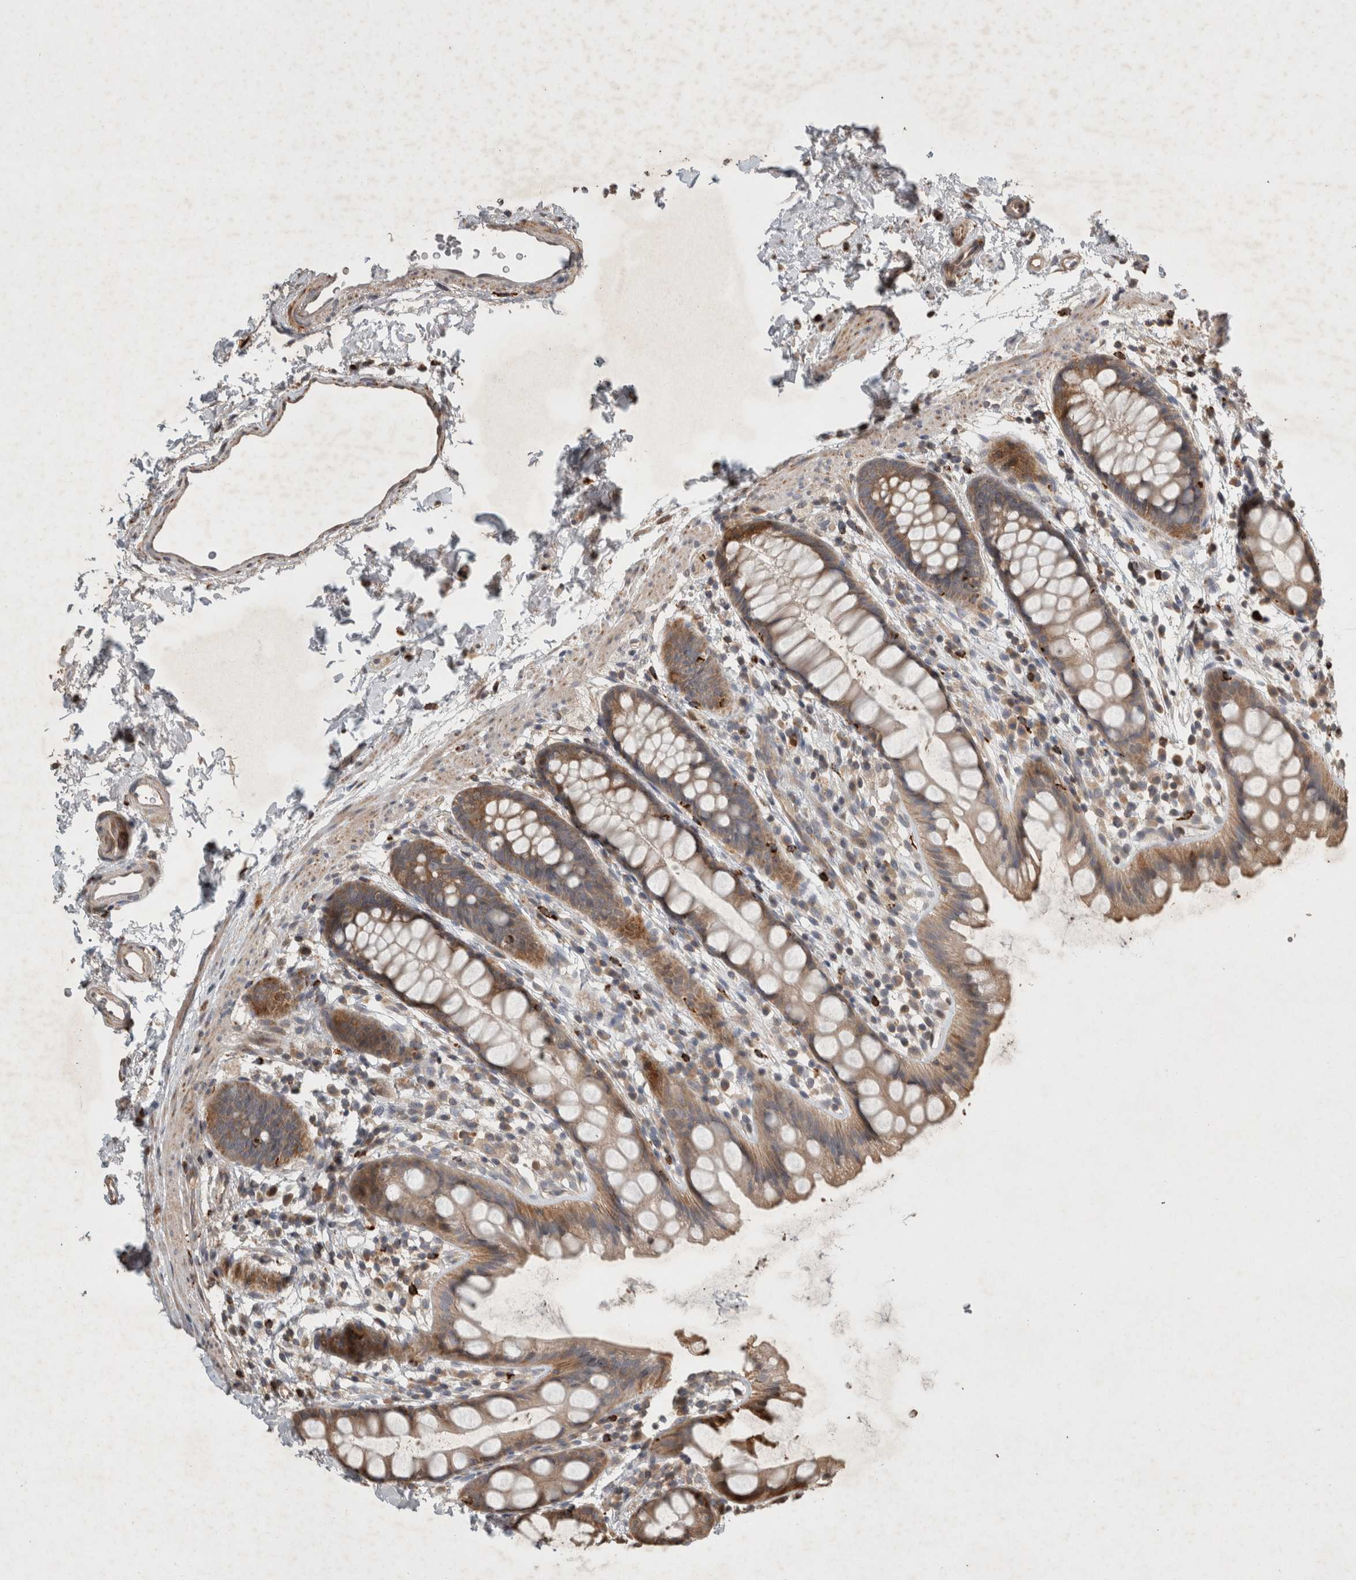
{"staining": {"intensity": "moderate", "quantity": ">75%", "location": "cytoplasmic/membranous"}, "tissue": "rectum", "cell_type": "Glandular cells", "image_type": "normal", "snomed": [{"axis": "morphology", "description": "Normal tissue, NOS"}, {"axis": "topography", "description": "Rectum"}], "caption": "Benign rectum exhibits moderate cytoplasmic/membranous staining in approximately >75% of glandular cells (IHC, brightfield microscopy, high magnification)..", "gene": "SERAC1", "patient": {"sex": "female", "age": 65}}